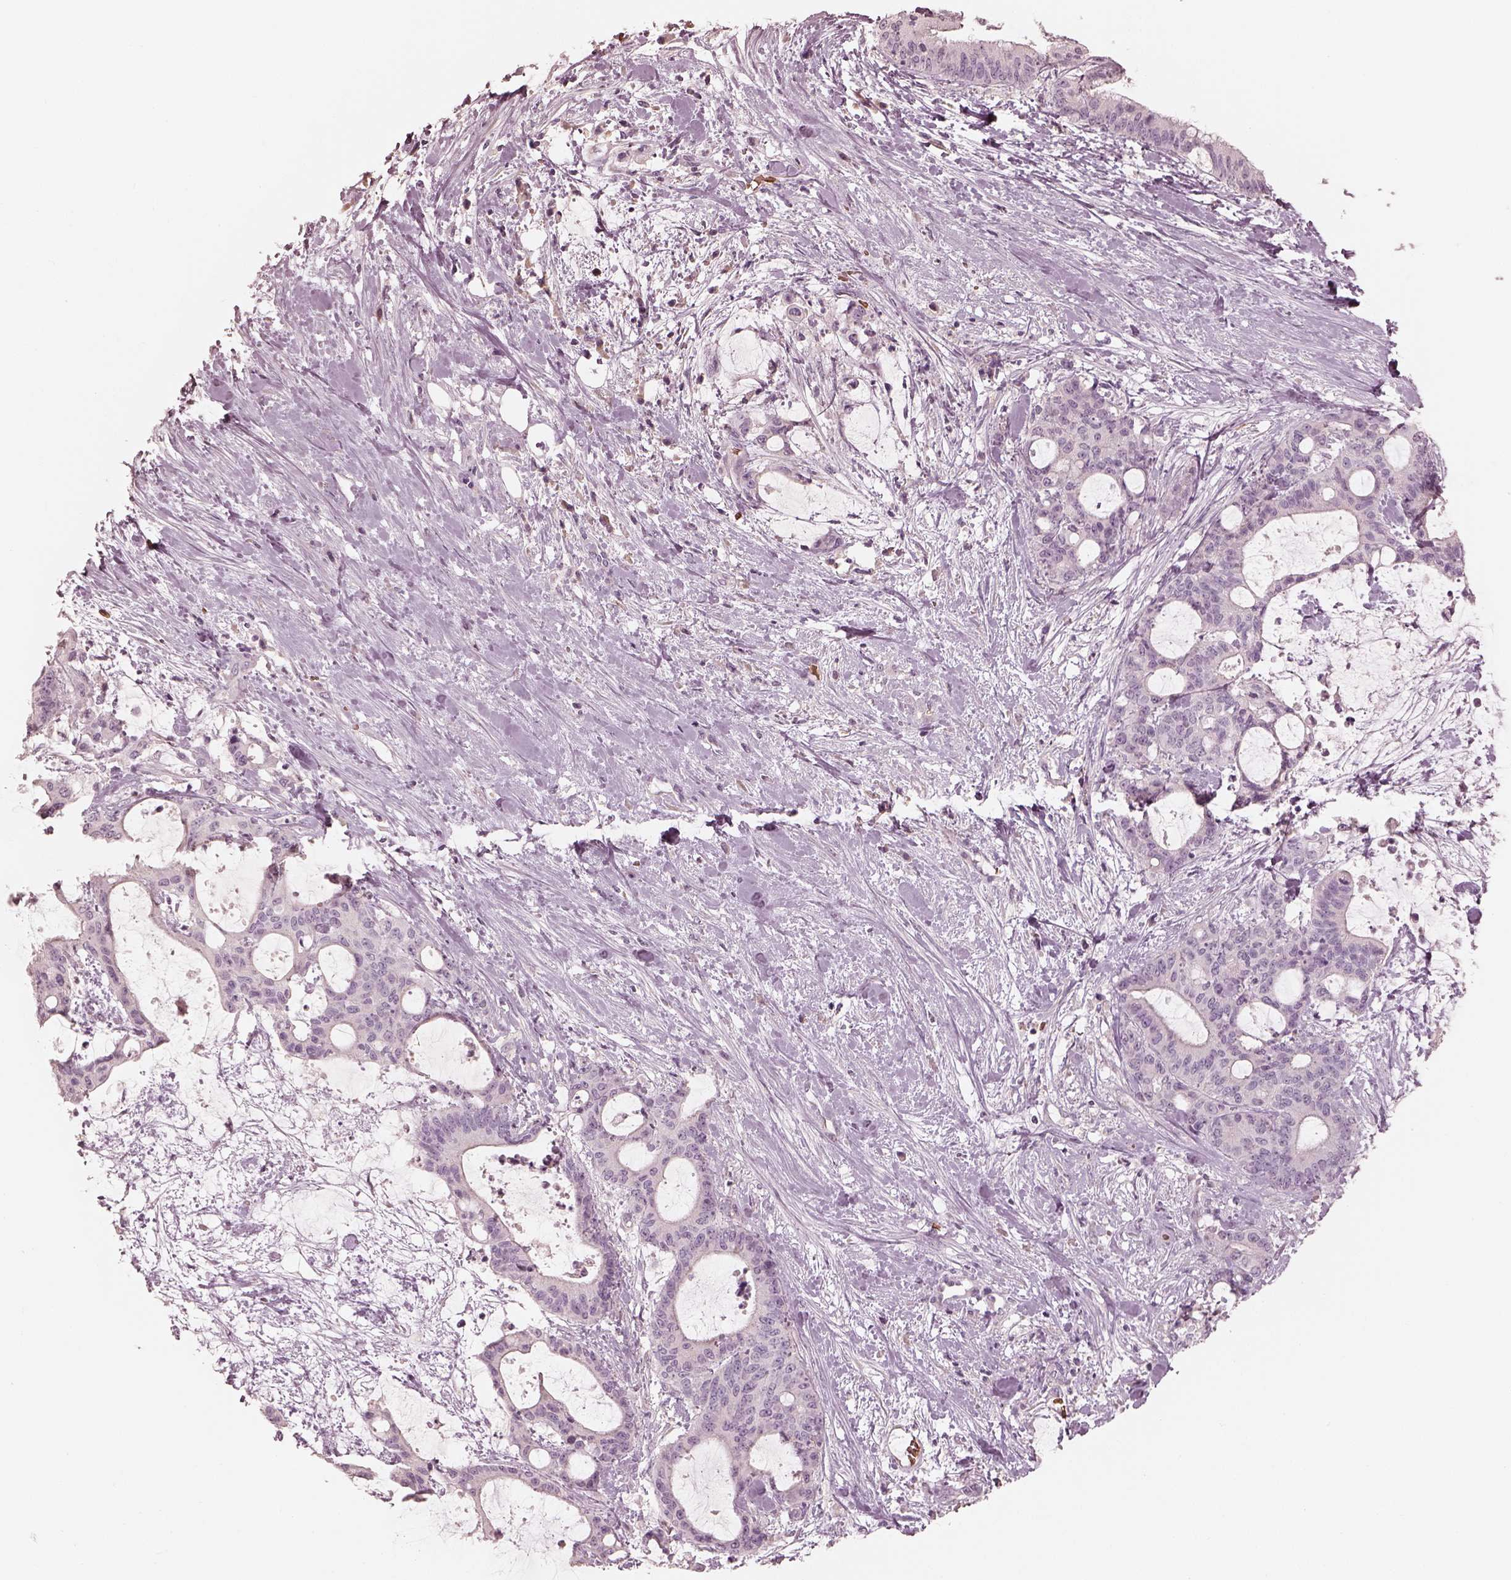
{"staining": {"intensity": "negative", "quantity": "none", "location": "none"}, "tissue": "liver cancer", "cell_type": "Tumor cells", "image_type": "cancer", "snomed": [{"axis": "morphology", "description": "Cholangiocarcinoma"}, {"axis": "topography", "description": "Liver"}], "caption": "DAB (3,3'-diaminobenzidine) immunohistochemical staining of human liver cholangiocarcinoma displays no significant expression in tumor cells.", "gene": "ANKLE1", "patient": {"sex": "female", "age": 73}}